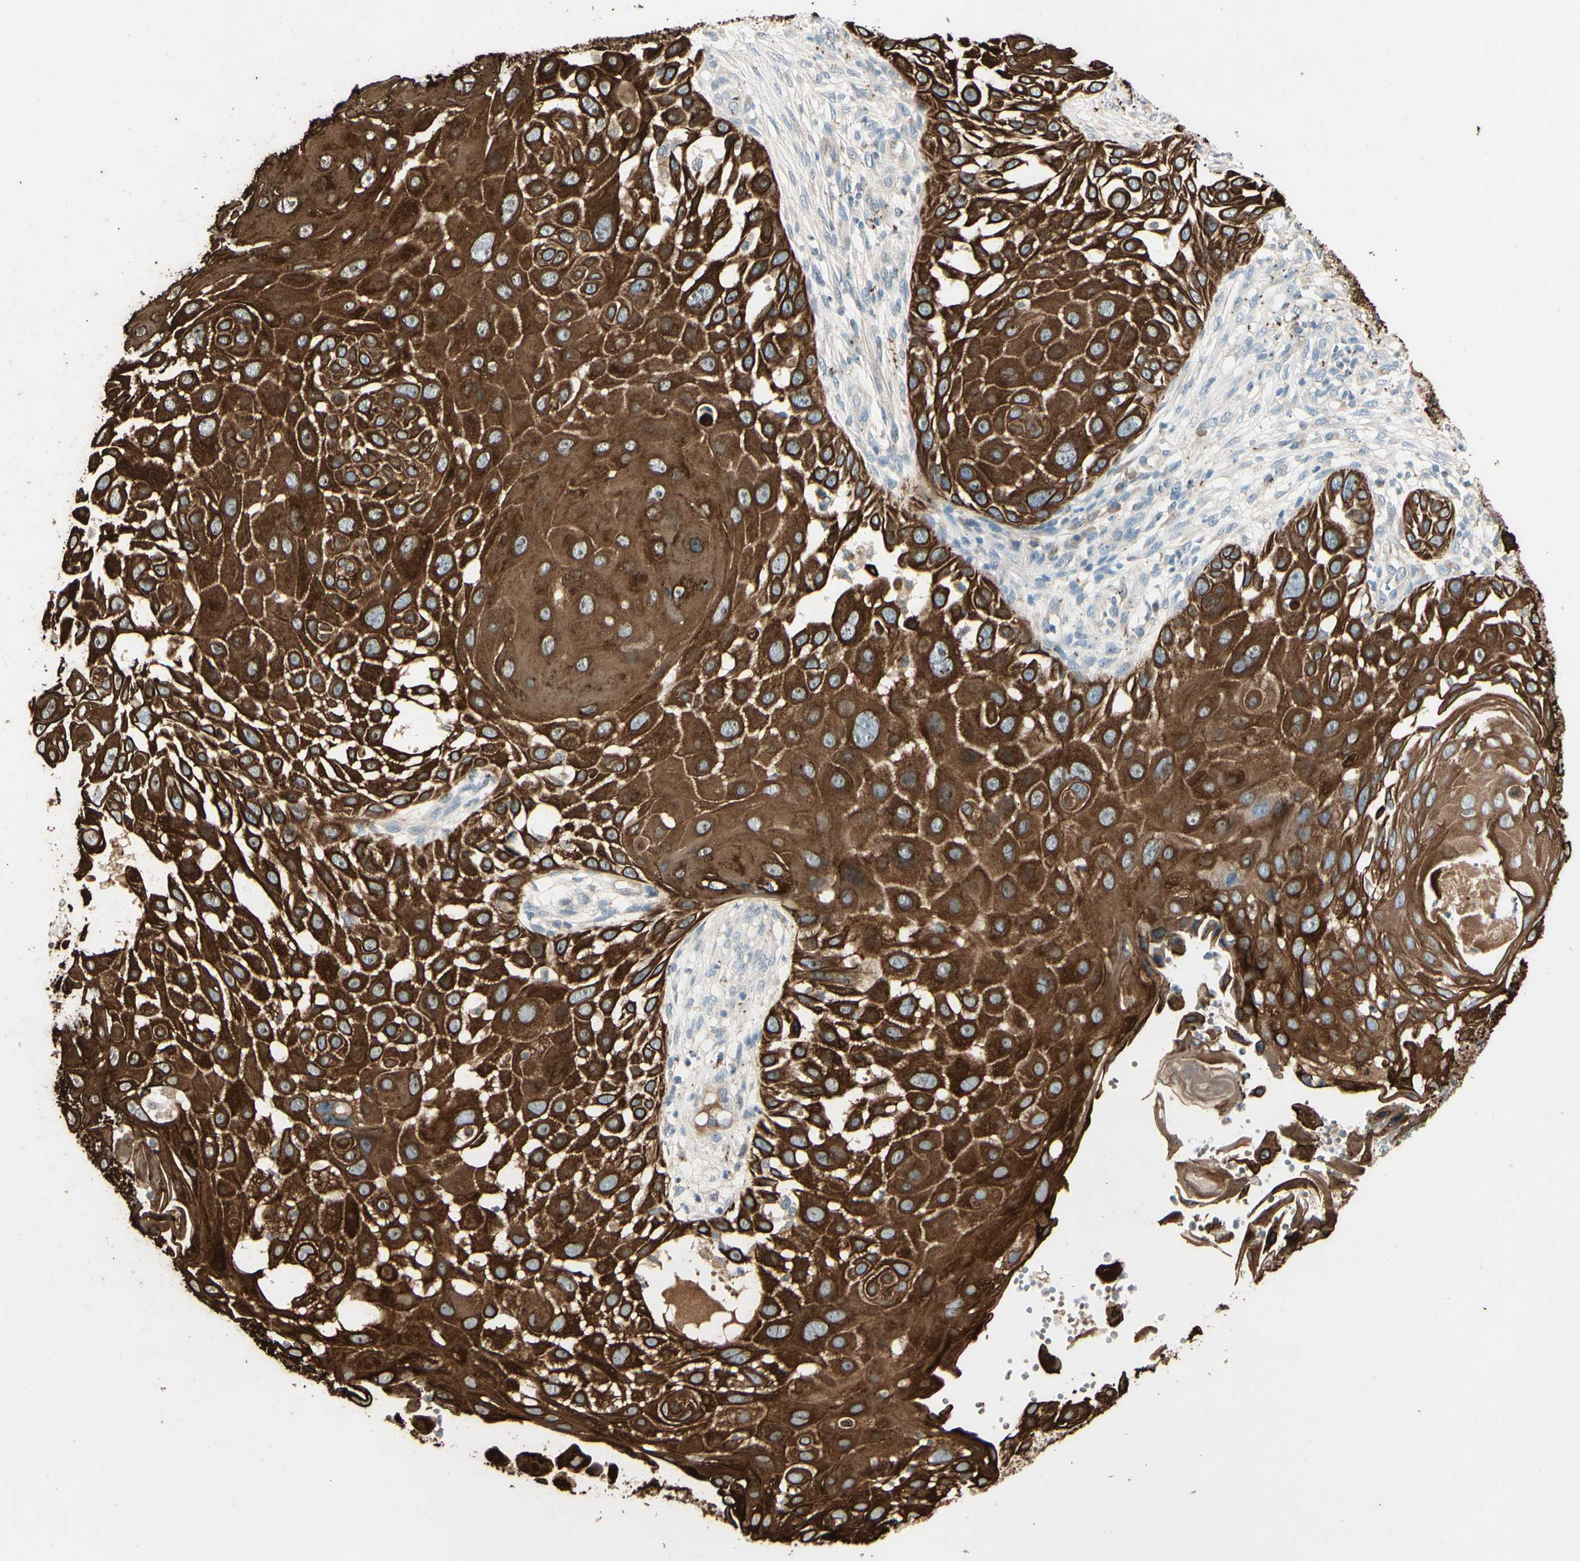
{"staining": {"intensity": "strong", "quantity": ">75%", "location": "cytoplasmic/membranous"}, "tissue": "skin cancer", "cell_type": "Tumor cells", "image_type": "cancer", "snomed": [{"axis": "morphology", "description": "Squamous cell carcinoma, NOS"}, {"axis": "topography", "description": "Skin"}], "caption": "Brown immunohistochemical staining in skin cancer (squamous cell carcinoma) reveals strong cytoplasmic/membranous staining in approximately >75% of tumor cells.", "gene": "SKIL", "patient": {"sex": "female", "age": 44}}